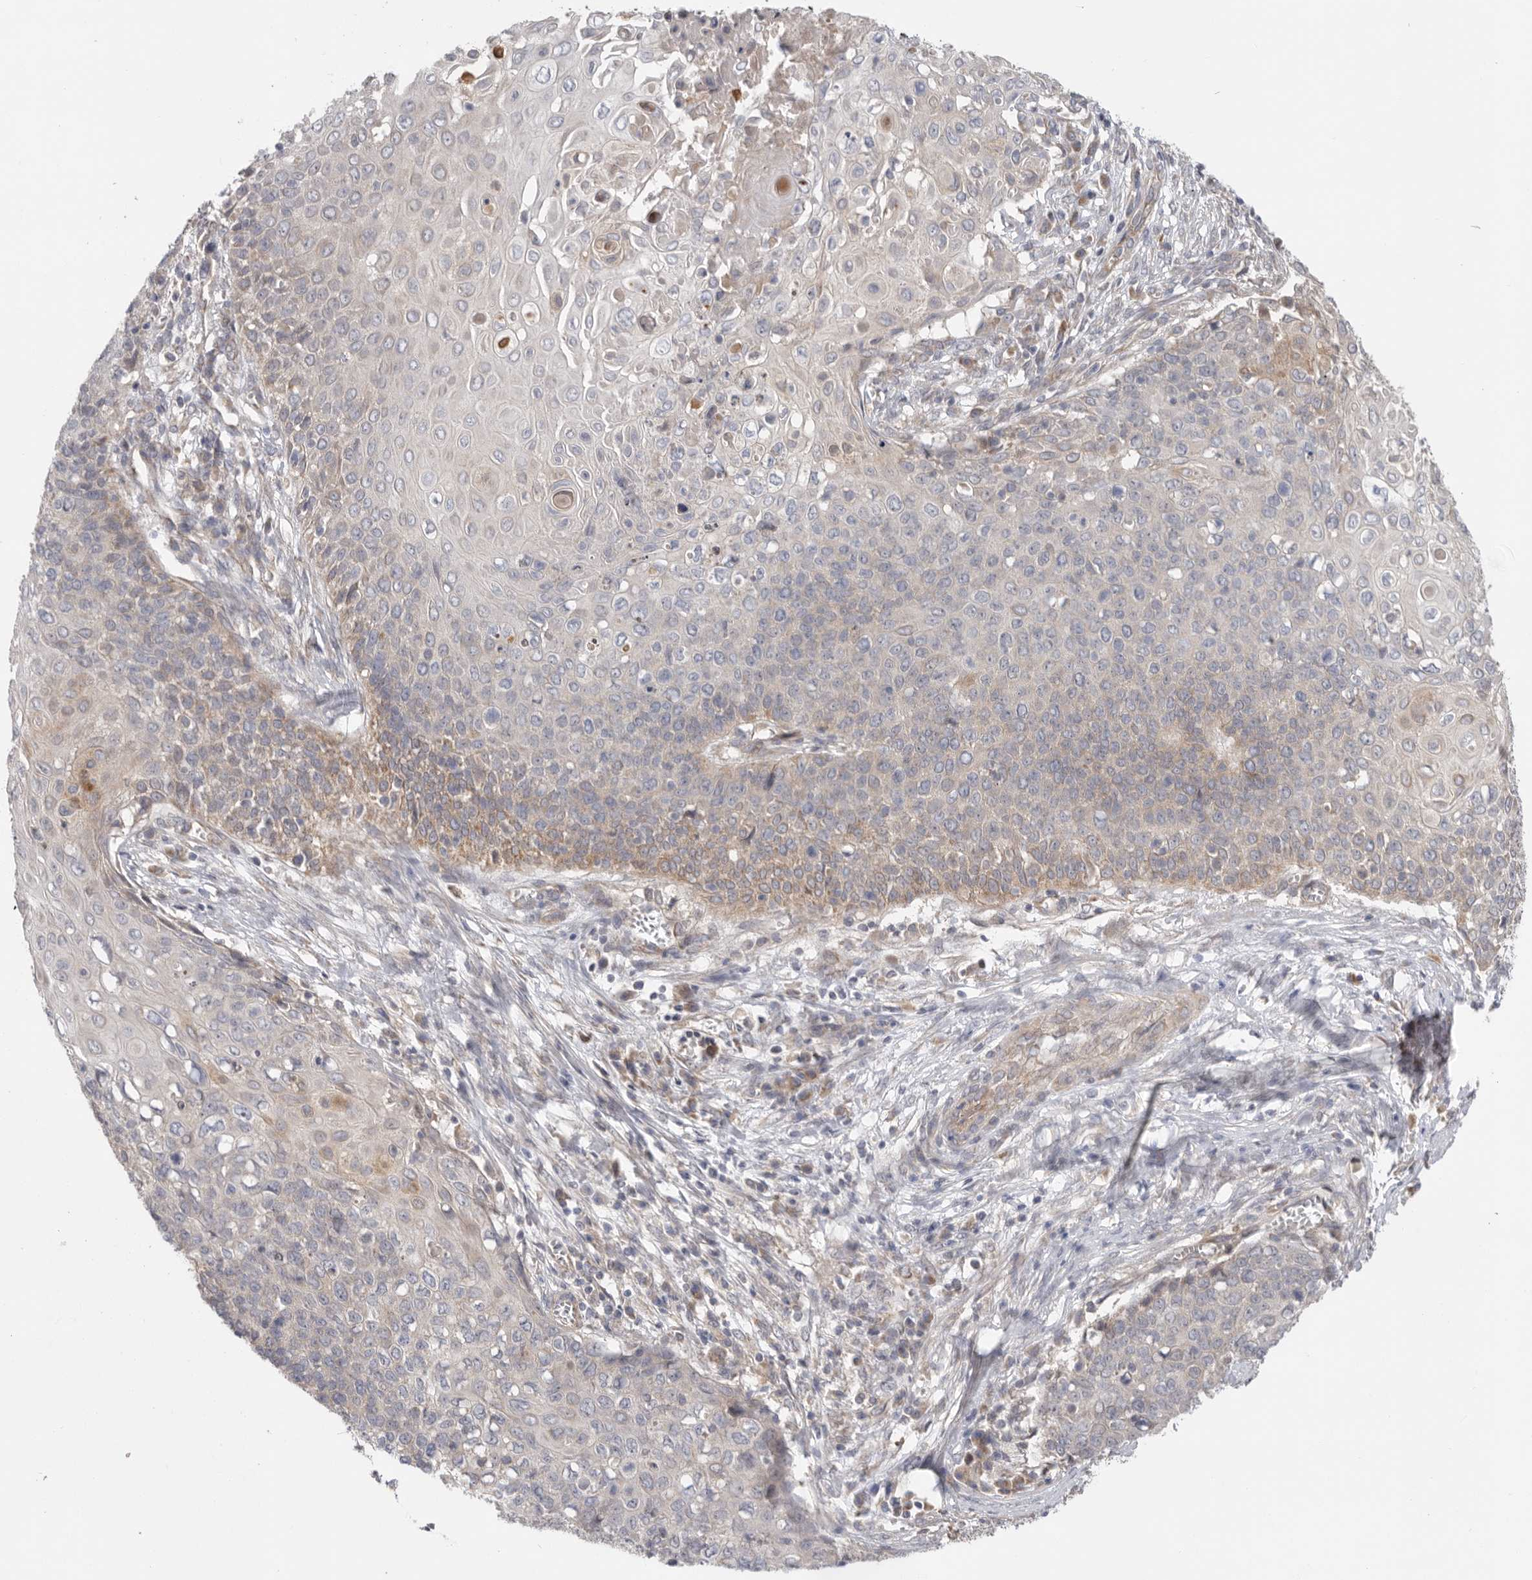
{"staining": {"intensity": "moderate", "quantity": "<25%", "location": "cytoplasmic/membranous"}, "tissue": "cervical cancer", "cell_type": "Tumor cells", "image_type": "cancer", "snomed": [{"axis": "morphology", "description": "Squamous cell carcinoma, NOS"}, {"axis": "topography", "description": "Cervix"}], "caption": "A brown stain highlights moderate cytoplasmic/membranous expression of a protein in squamous cell carcinoma (cervical) tumor cells.", "gene": "MTFR1L", "patient": {"sex": "female", "age": 39}}